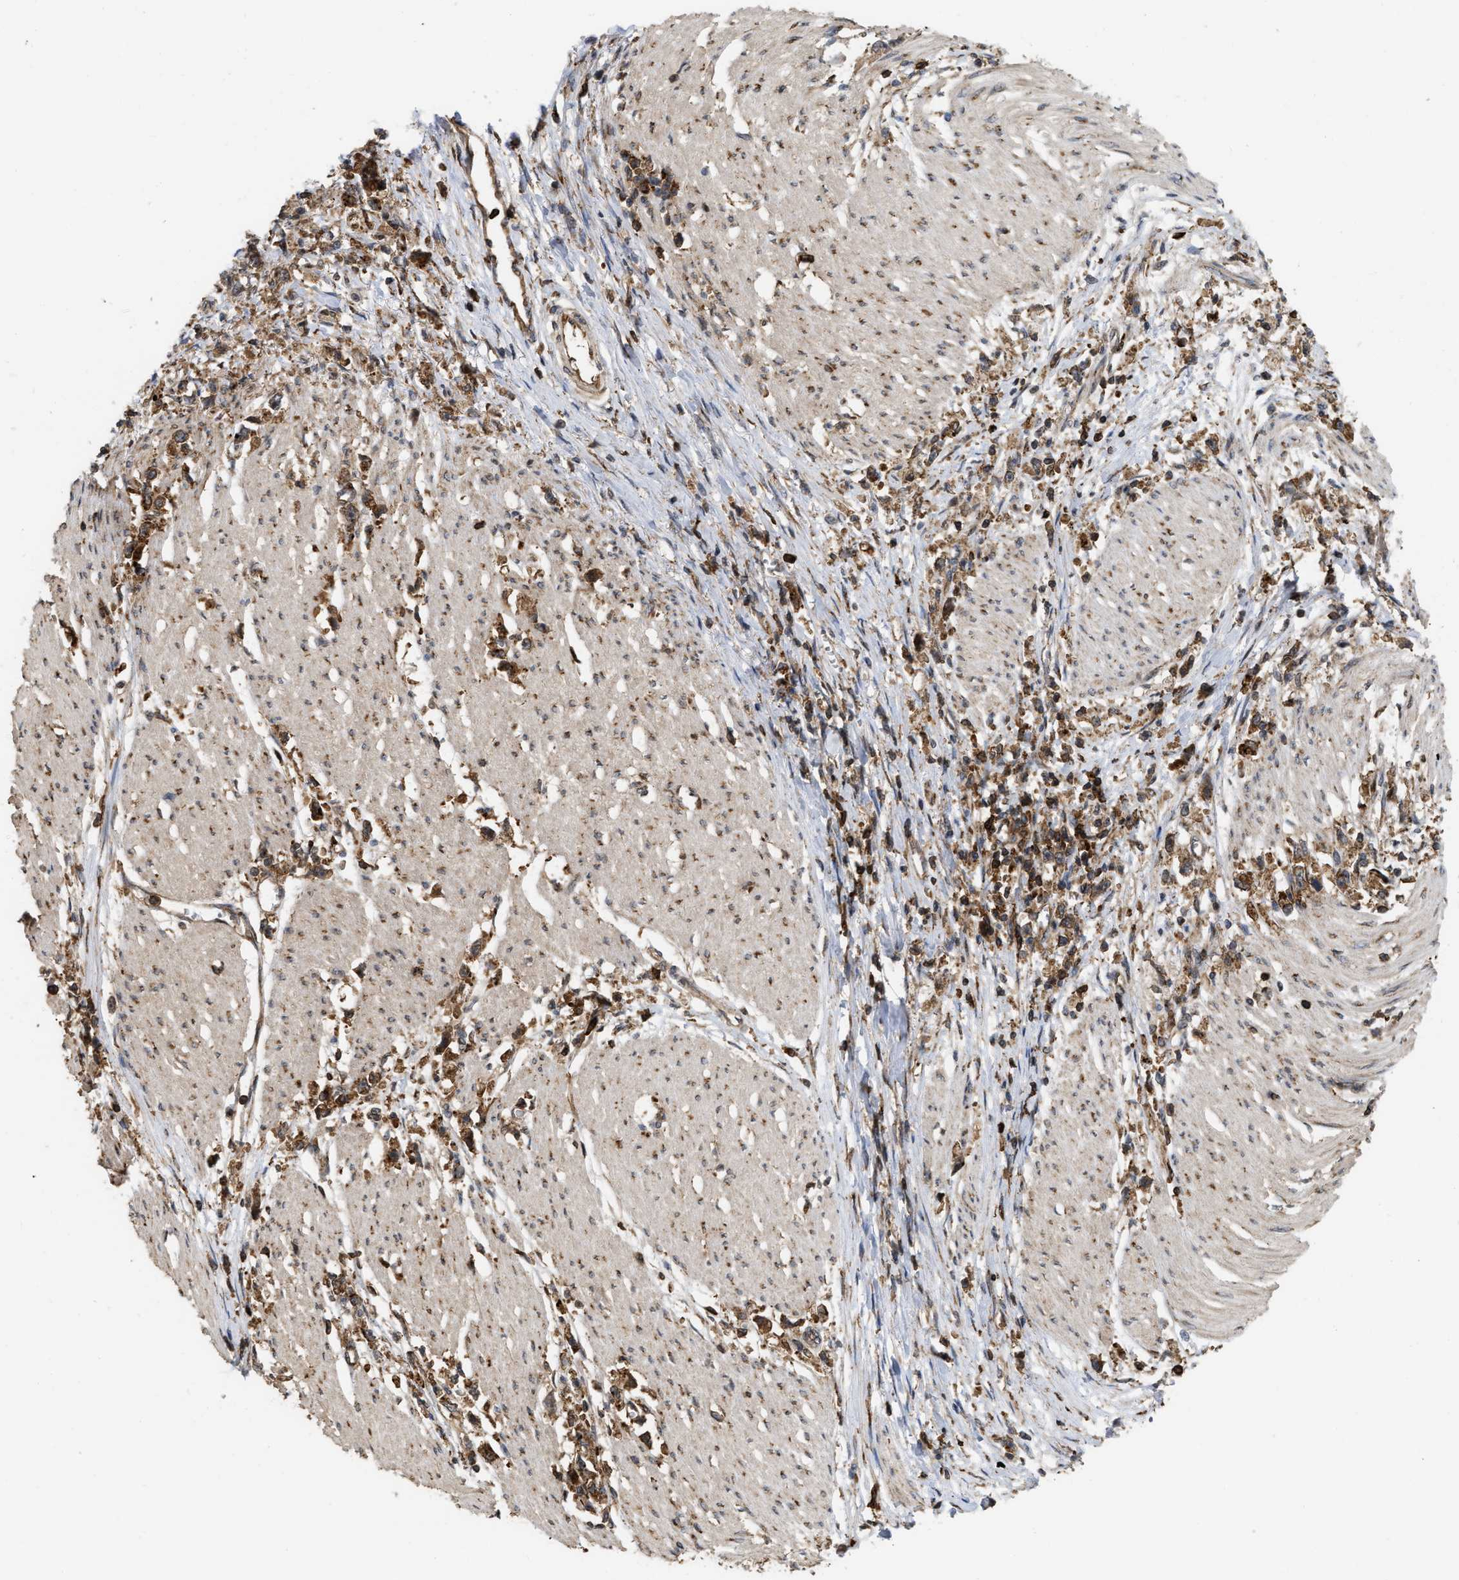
{"staining": {"intensity": "strong", "quantity": ">75%", "location": "cytoplasmic/membranous"}, "tissue": "stomach cancer", "cell_type": "Tumor cells", "image_type": "cancer", "snomed": [{"axis": "morphology", "description": "Adenocarcinoma, NOS"}, {"axis": "topography", "description": "Stomach"}], "caption": "Stomach cancer (adenocarcinoma) stained with DAB IHC demonstrates high levels of strong cytoplasmic/membranous staining in approximately >75% of tumor cells. The staining was performed using DAB (3,3'-diaminobenzidine), with brown indicating positive protein expression. Nuclei are stained blue with hematoxylin.", "gene": "IQCE", "patient": {"sex": "female", "age": 59}}